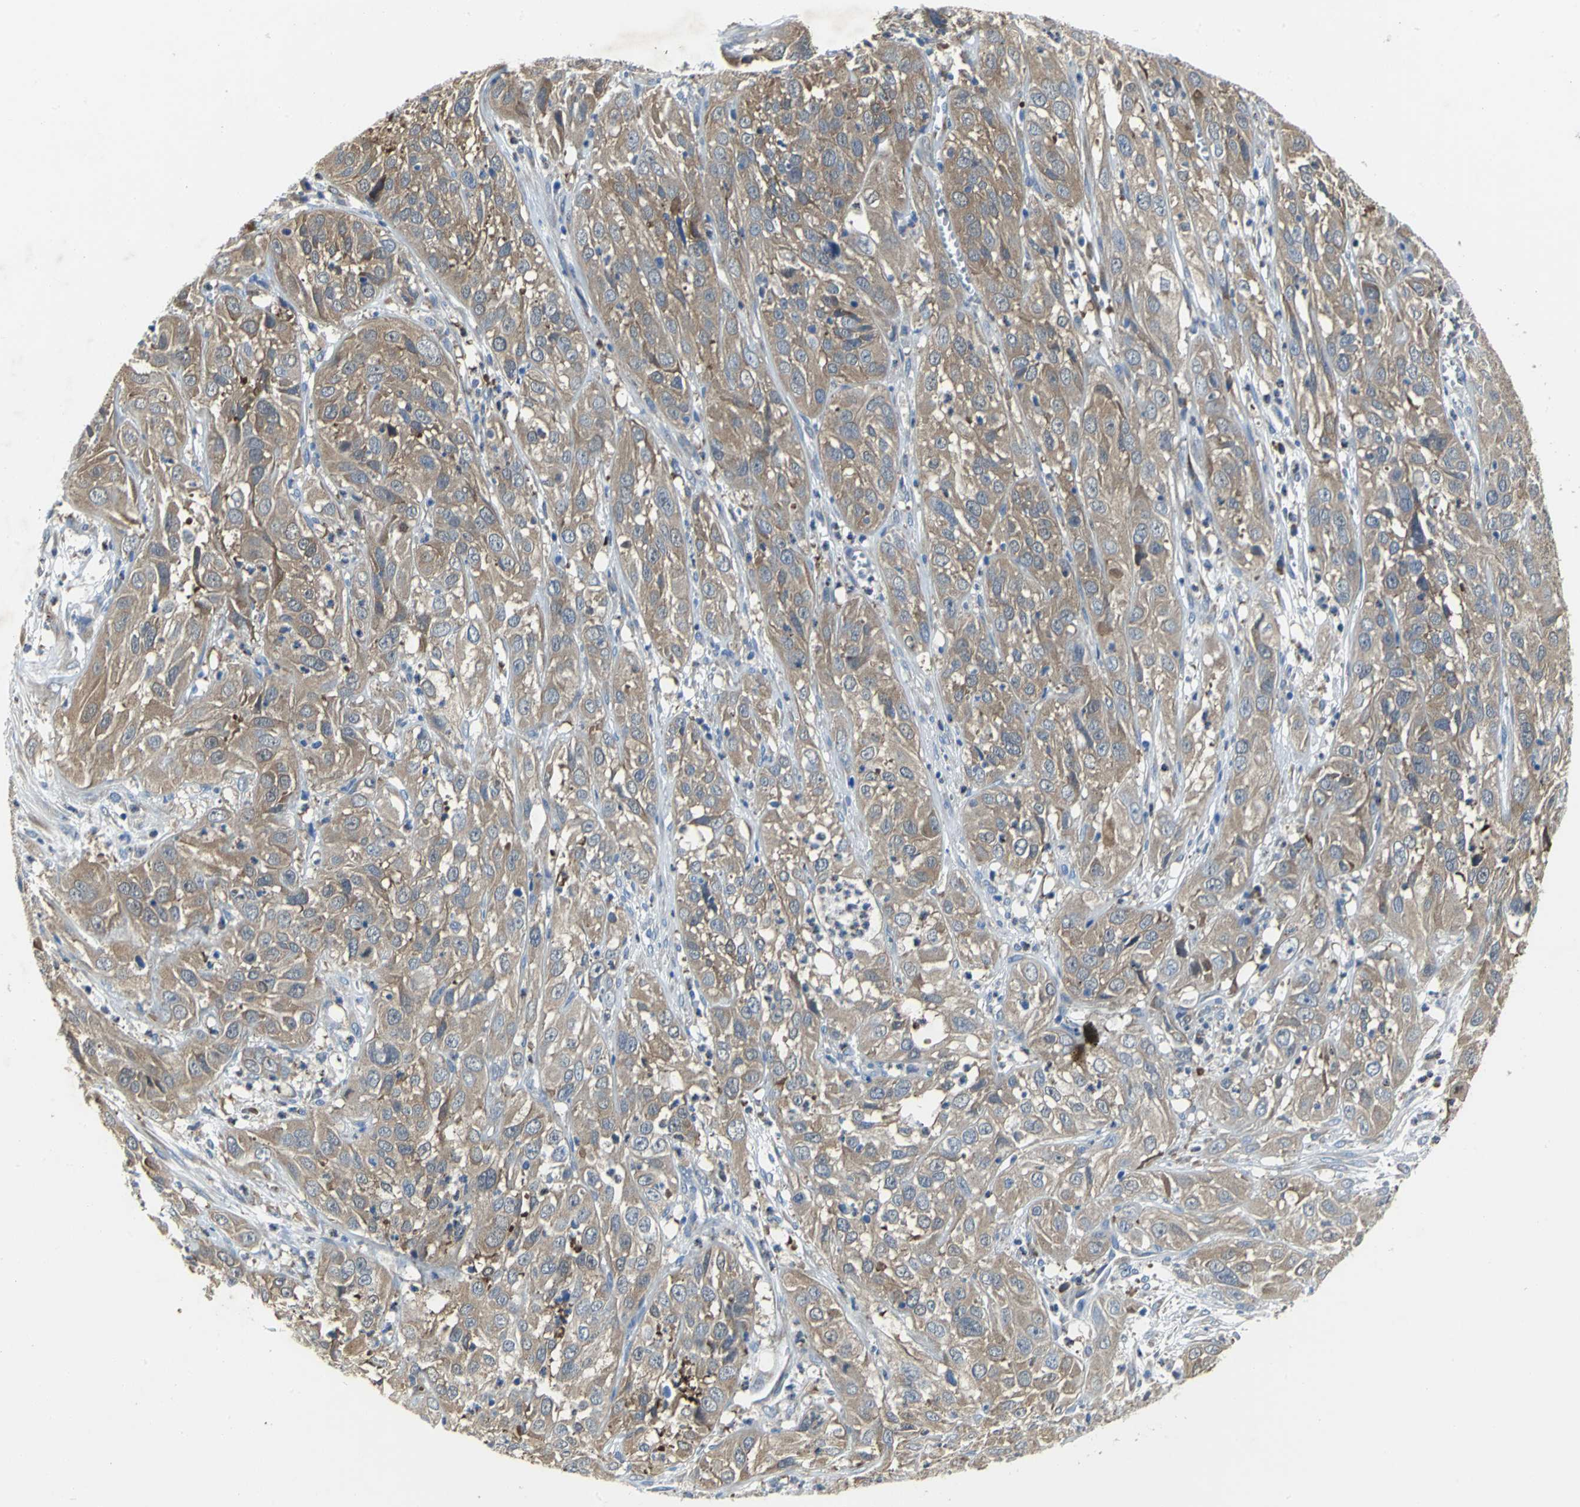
{"staining": {"intensity": "moderate", "quantity": ">75%", "location": "cytoplasmic/membranous"}, "tissue": "cervical cancer", "cell_type": "Tumor cells", "image_type": "cancer", "snomed": [{"axis": "morphology", "description": "Squamous cell carcinoma, NOS"}, {"axis": "topography", "description": "Cervix"}], "caption": "Cervical cancer (squamous cell carcinoma) was stained to show a protein in brown. There is medium levels of moderate cytoplasmic/membranous expression in about >75% of tumor cells.", "gene": "EIF5A", "patient": {"sex": "female", "age": 32}}